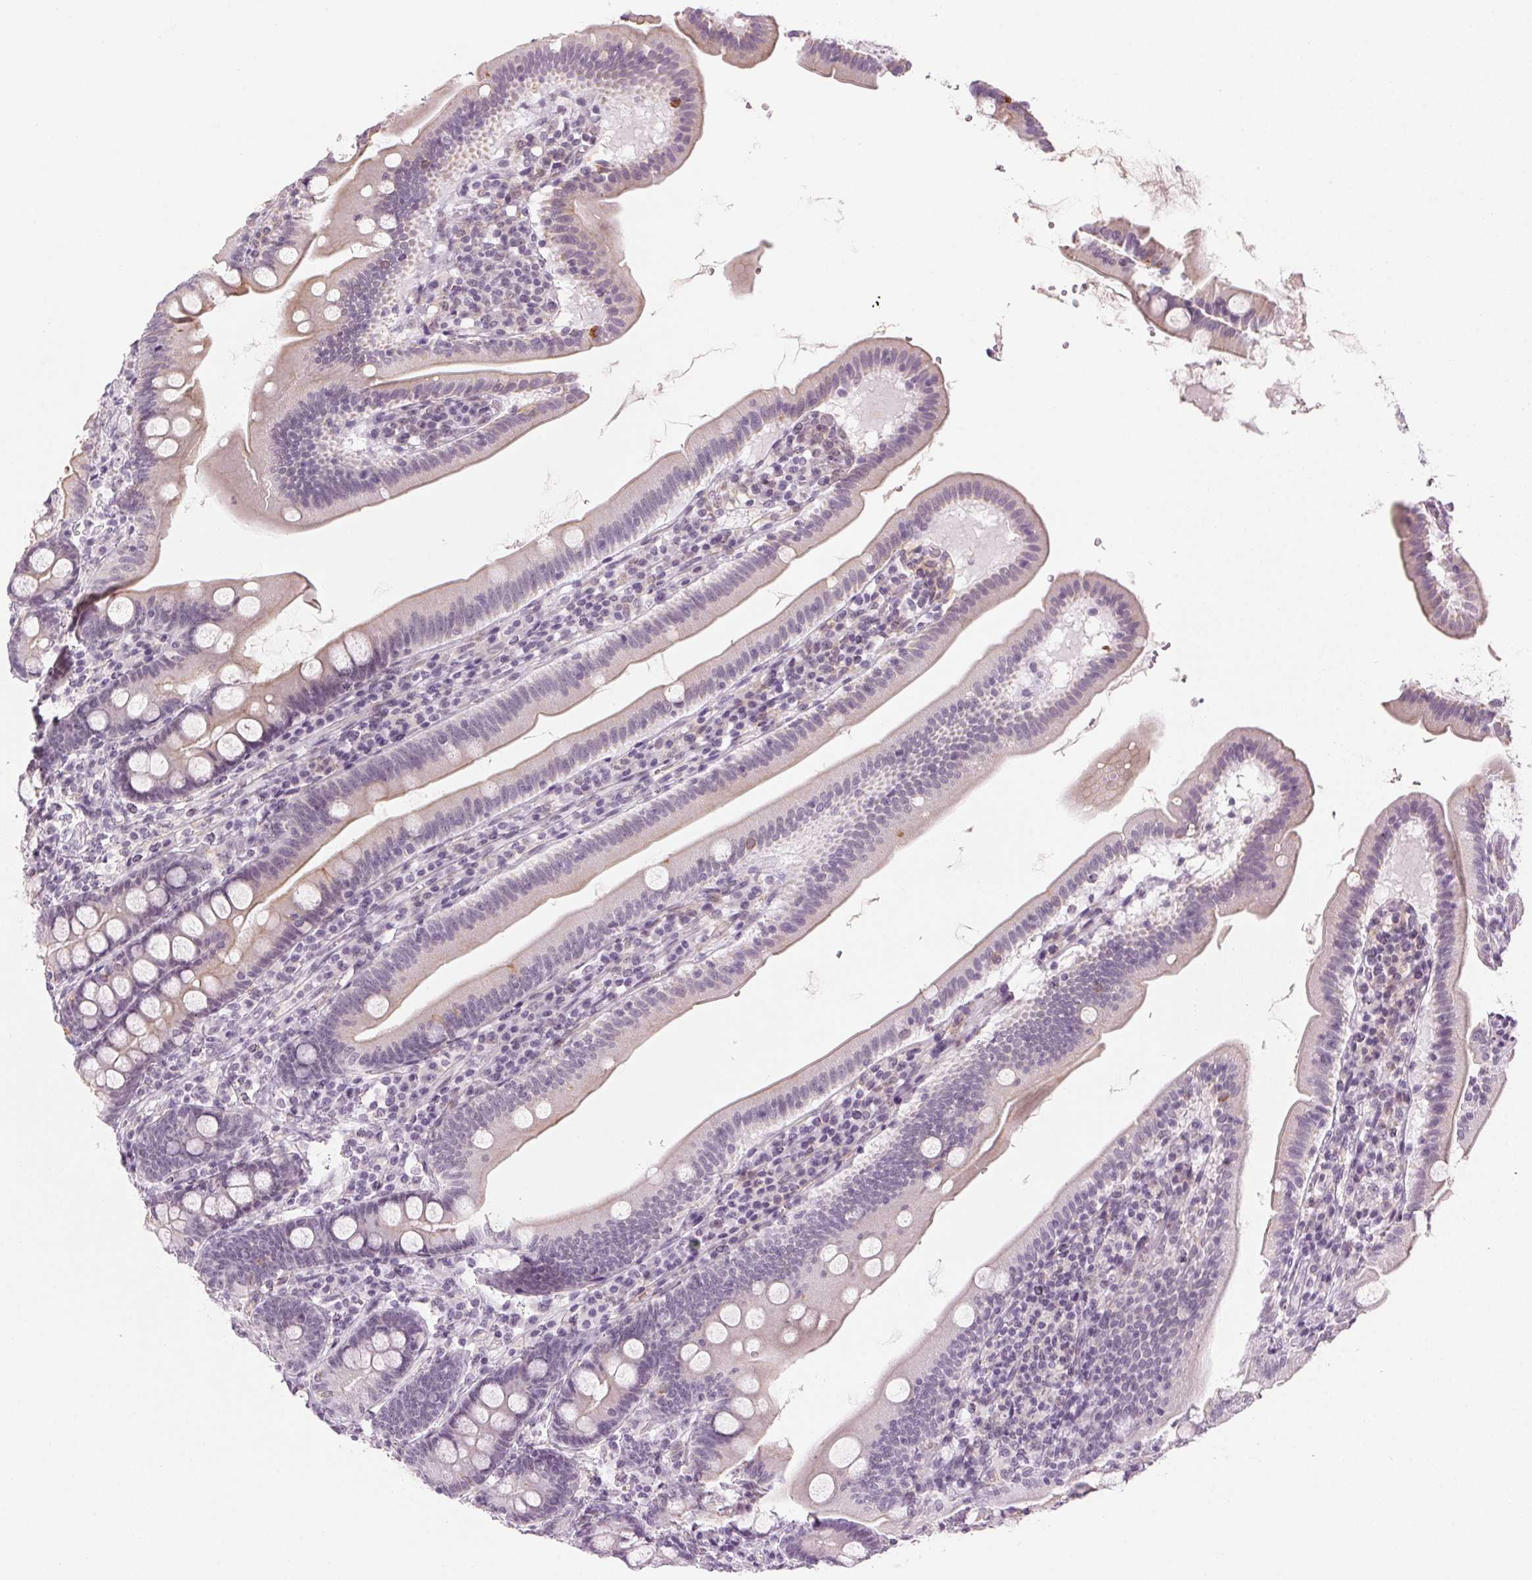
{"staining": {"intensity": "weak", "quantity": "25%-75%", "location": "cytoplasmic/membranous"}, "tissue": "duodenum", "cell_type": "Glandular cells", "image_type": "normal", "snomed": [{"axis": "morphology", "description": "Normal tissue, NOS"}, {"axis": "topography", "description": "Duodenum"}], "caption": "This is an image of immunohistochemistry (IHC) staining of normal duodenum, which shows weak positivity in the cytoplasmic/membranous of glandular cells.", "gene": "AIF1L", "patient": {"sex": "female", "age": 67}}